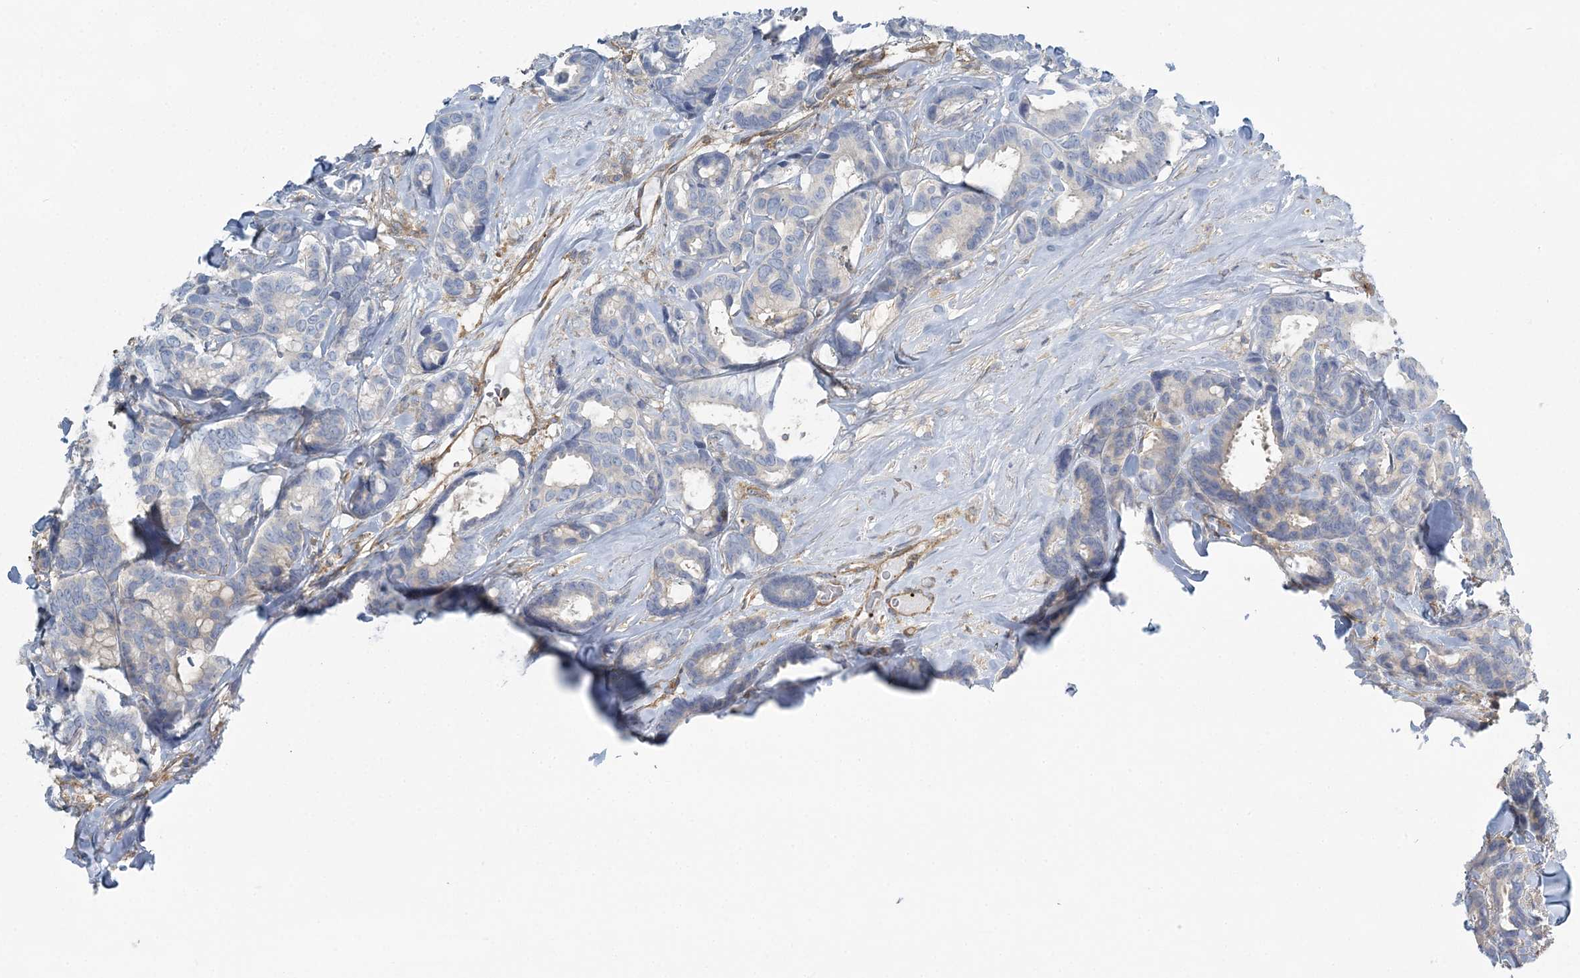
{"staining": {"intensity": "negative", "quantity": "none", "location": "none"}, "tissue": "breast cancer", "cell_type": "Tumor cells", "image_type": "cancer", "snomed": [{"axis": "morphology", "description": "Duct carcinoma"}, {"axis": "topography", "description": "Breast"}], "caption": "DAB (3,3'-diaminobenzidine) immunohistochemical staining of breast cancer (infiltrating ductal carcinoma) shows no significant positivity in tumor cells. (Brightfield microscopy of DAB immunohistochemistry at high magnification).", "gene": "CUEDC2", "patient": {"sex": "female", "age": 87}}